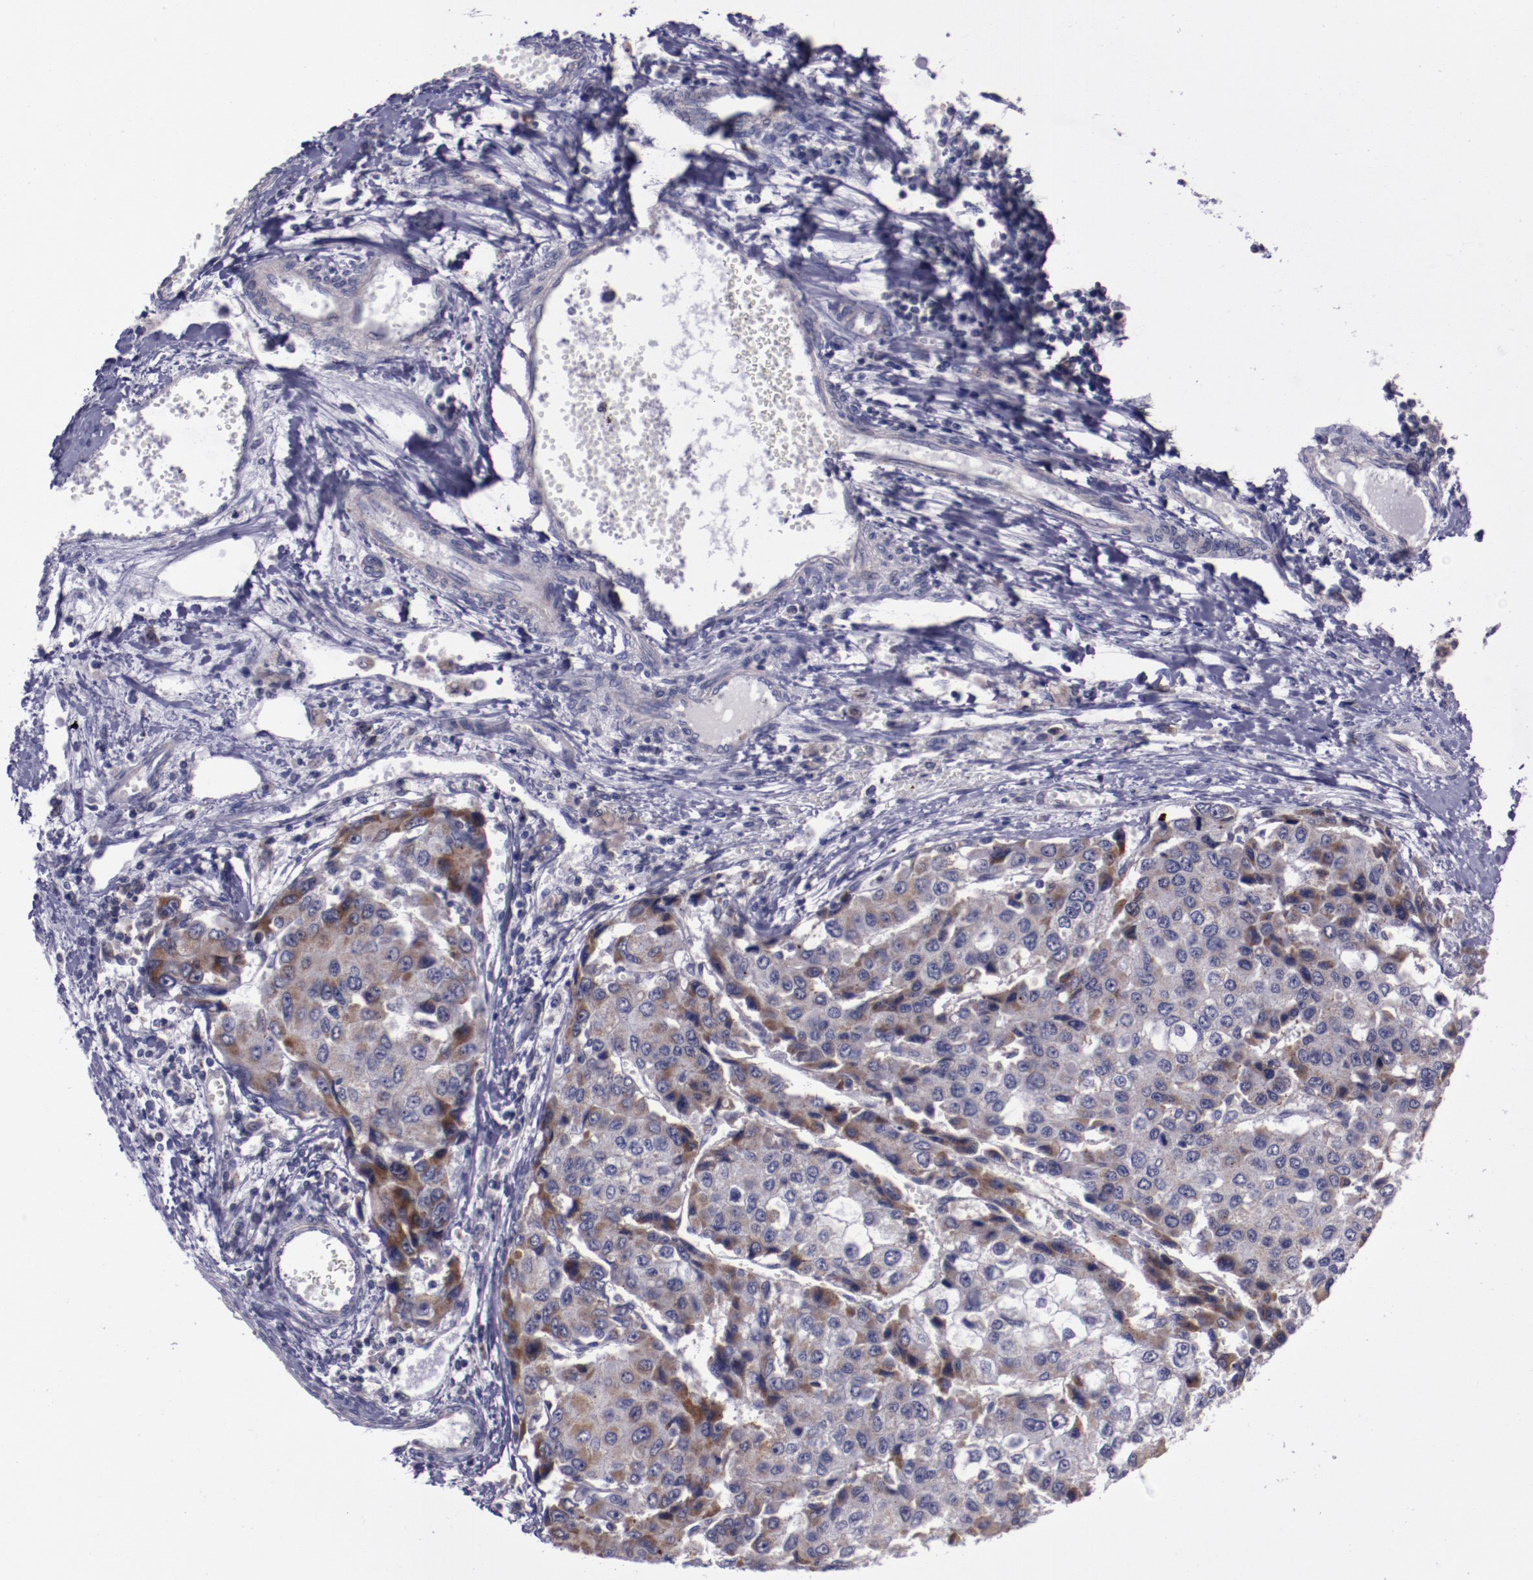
{"staining": {"intensity": "weak", "quantity": ">75%", "location": "cytoplasmic/membranous"}, "tissue": "liver cancer", "cell_type": "Tumor cells", "image_type": "cancer", "snomed": [{"axis": "morphology", "description": "Carcinoma, Hepatocellular, NOS"}, {"axis": "topography", "description": "Liver"}], "caption": "Human liver cancer (hepatocellular carcinoma) stained with a brown dye reveals weak cytoplasmic/membranous positive staining in about >75% of tumor cells.", "gene": "LONP1", "patient": {"sex": "female", "age": 66}}